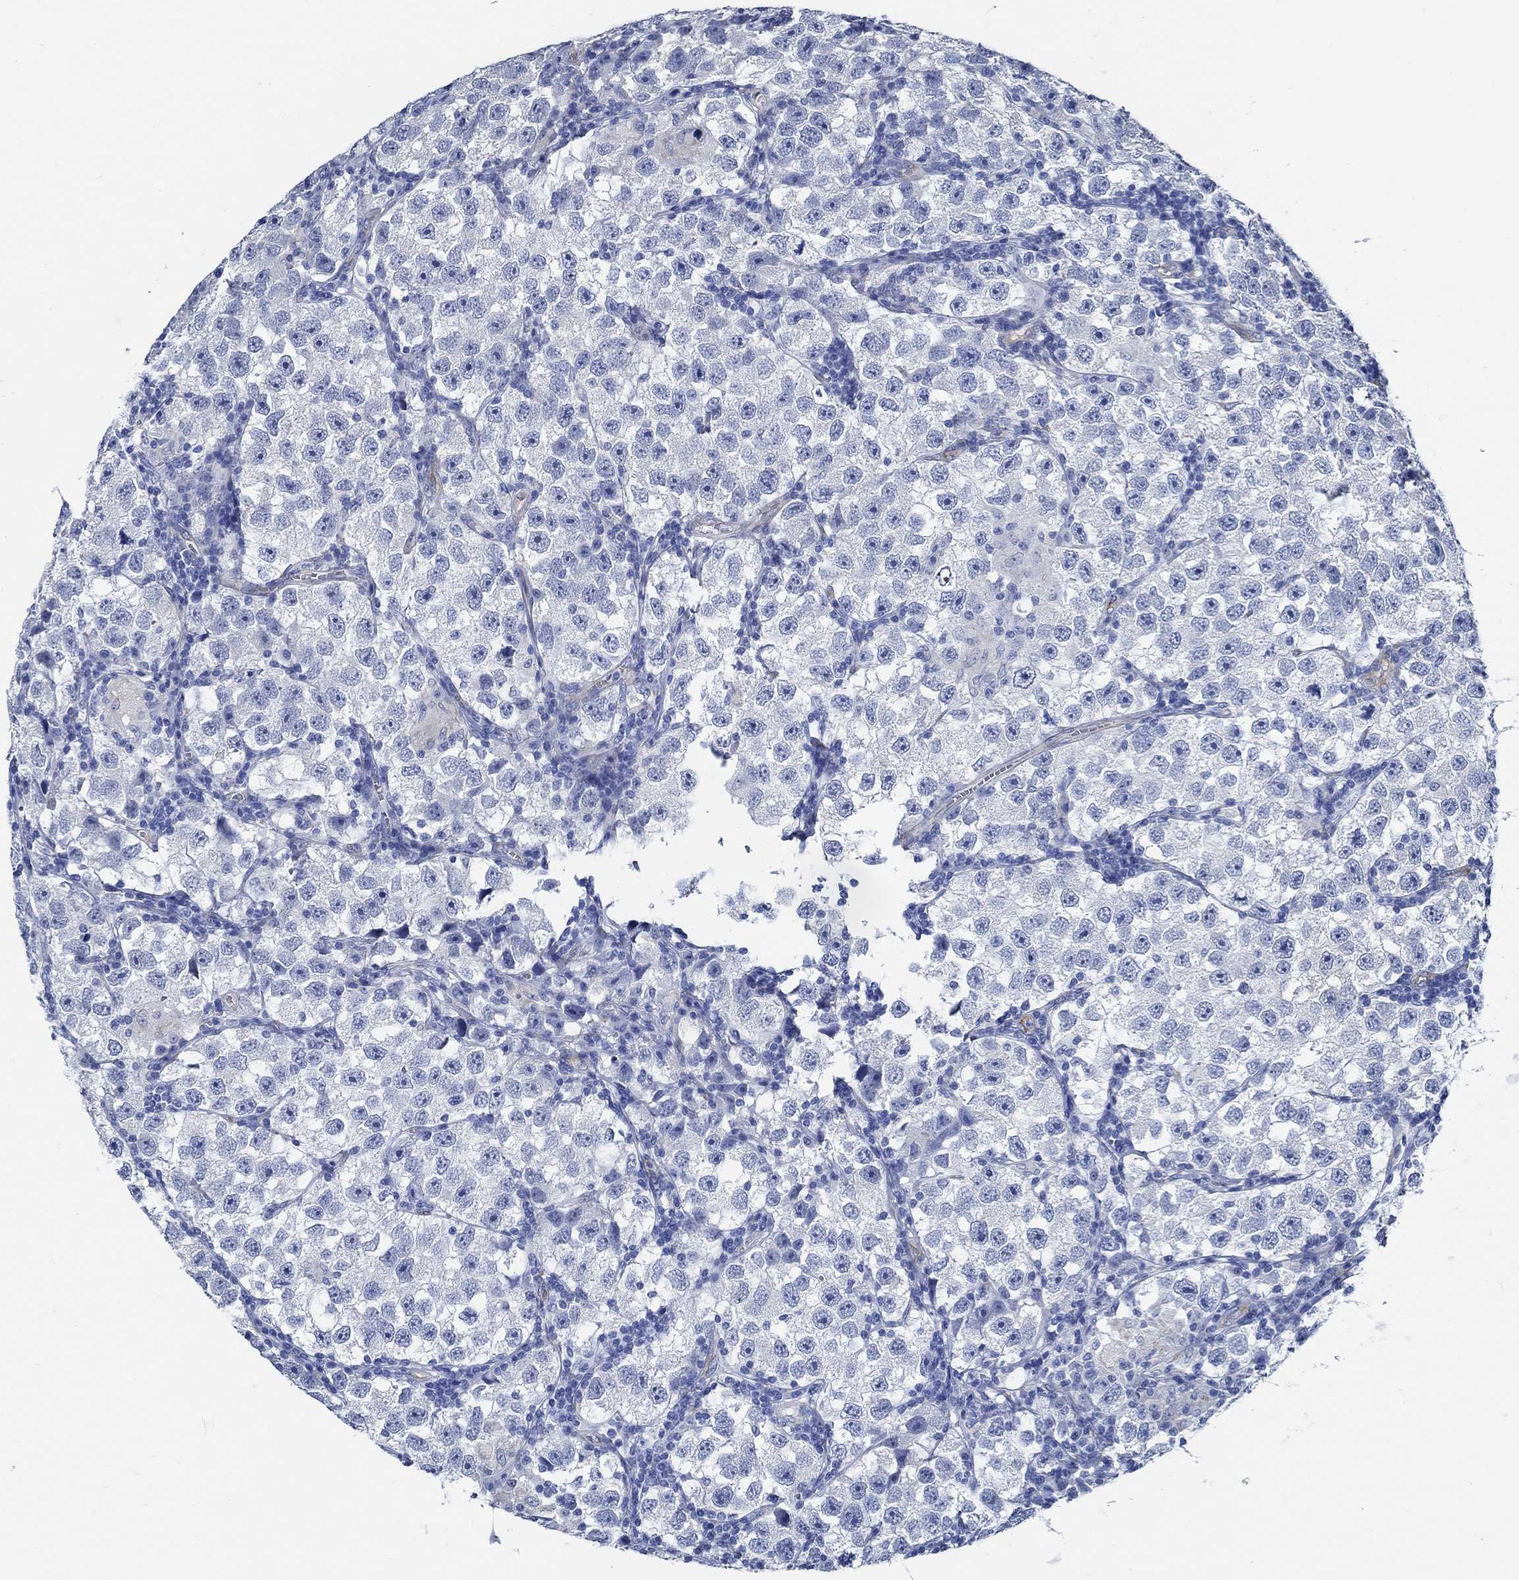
{"staining": {"intensity": "negative", "quantity": "none", "location": "none"}, "tissue": "testis cancer", "cell_type": "Tumor cells", "image_type": "cancer", "snomed": [{"axis": "morphology", "description": "Seminoma, NOS"}, {"axis": "topography", "description": "Testis"}], "caption": "This is an IHC histopathology image of testis cancer. There is no positivity in tumor cells.", "gene": "HECW2", "patient": {"sex": "male", "age": 26}}